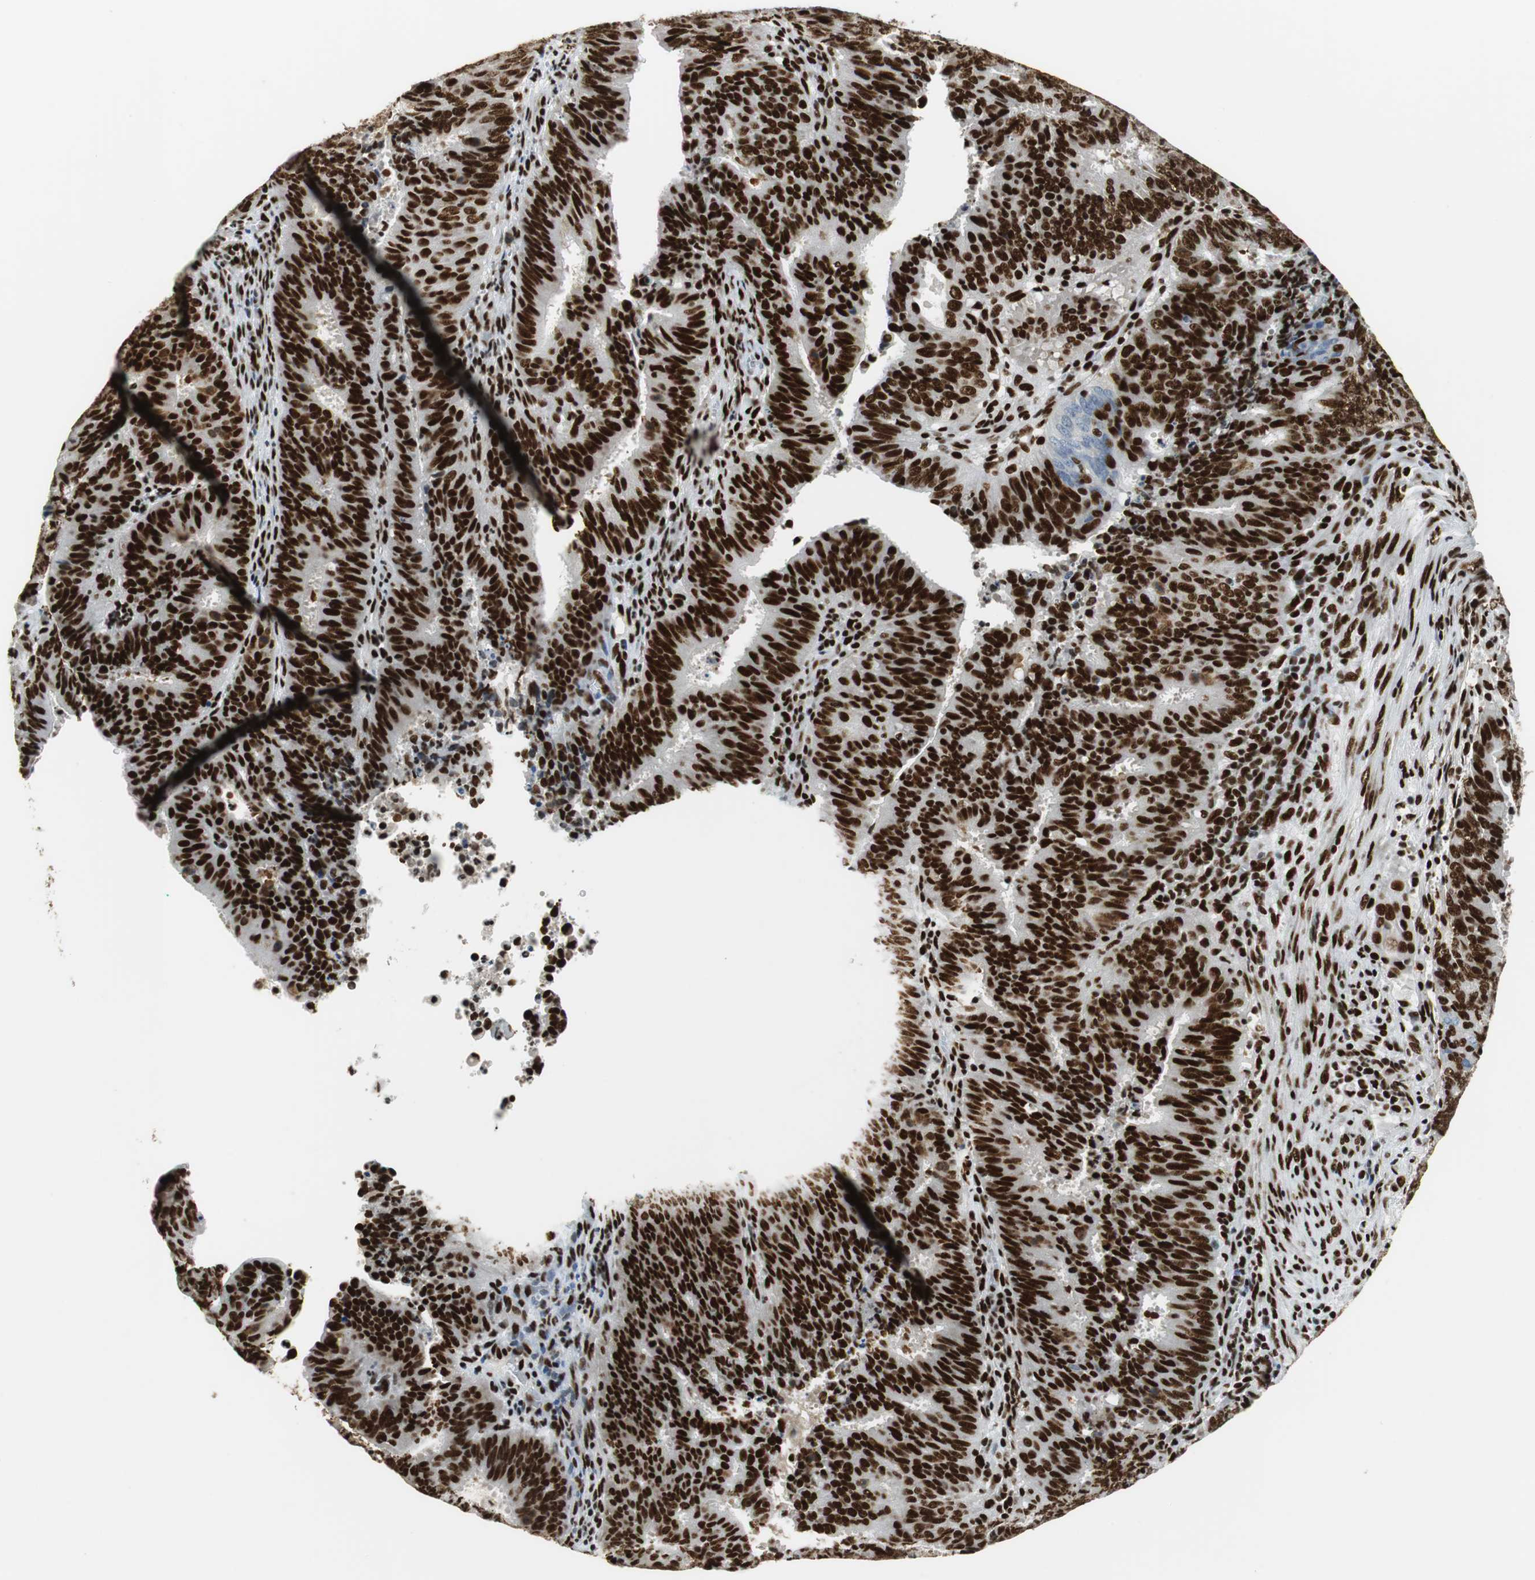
{"staining": {"intensity": "strong", "quantity": ">75%", "location": "nuclear"}, "tissue": "cervical cancer", "cell_type": "Tumor cells", "image_type": "cancer", "snomed": [{"axis": "morphology", "description": "Adenocarcinoma, NOS"}, {"axis": "topography", "description": "Cervix"}], "caption": "Human adenocarcinoma (cervical) stained for a protein (brown) demonstrates strong nuclear positive positivity in approximately >75% of tumor cells.", "gene": "PRKDC", "patient": {"sex": "female", "age": 44}}